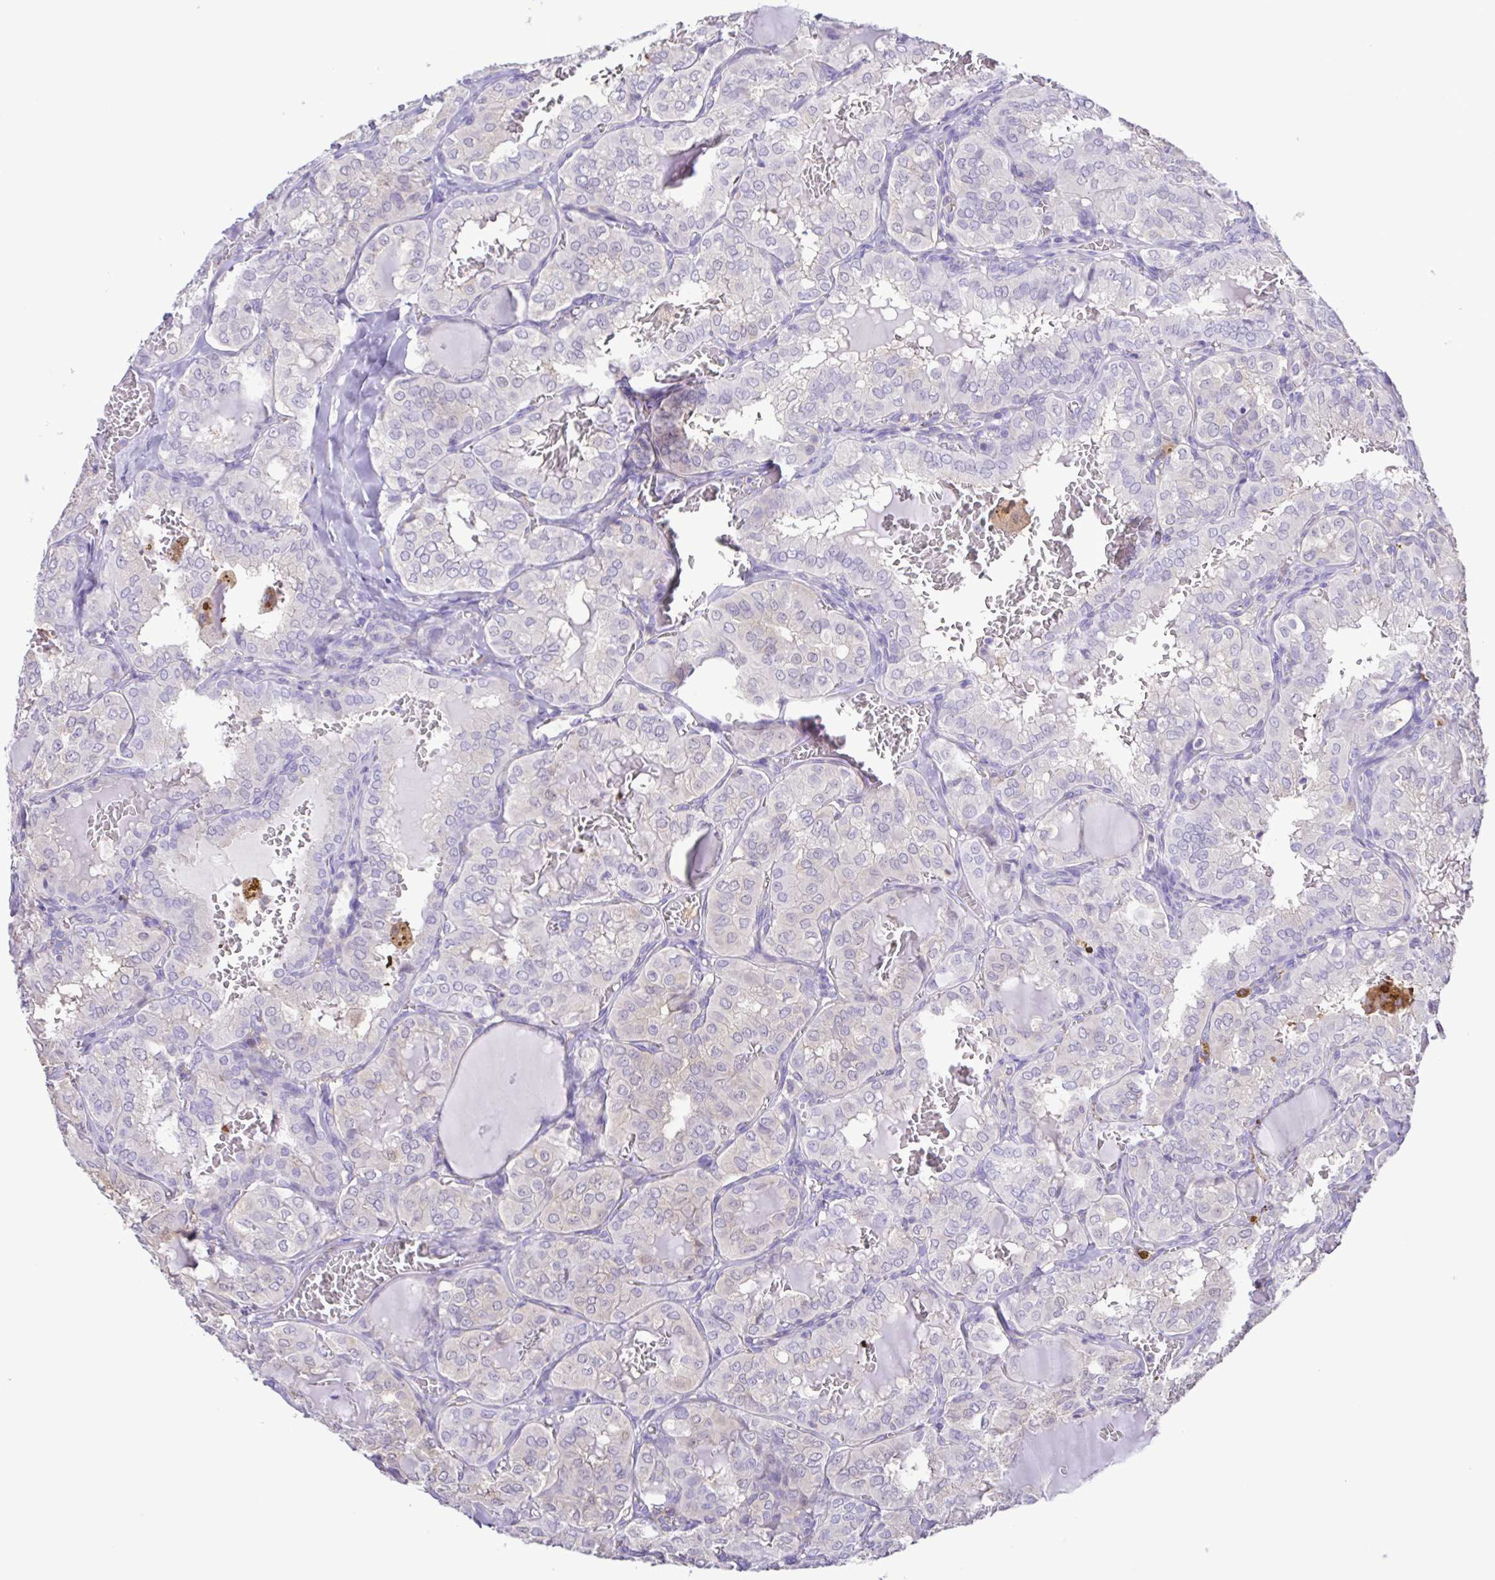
{"staining": {"intensity": "negative", "quantity": "none", "location": "none"}, "tissue": "thyroid cancer", "cell_type": "Tumor cells", "image_type": "cancer", "snomed": [{"axis": "morphology", "description": "Papillary adenocarcinoma, NOS"}, {"axis": "topography", "description": "Thyroid gland"}], "caption": "This is an immunohistochemistry photomicrograph of thyroid cancer. There is no staining in tumor cells.", "gene": "CYP17A1", "patient": {"sex": "male", "age": 20}}